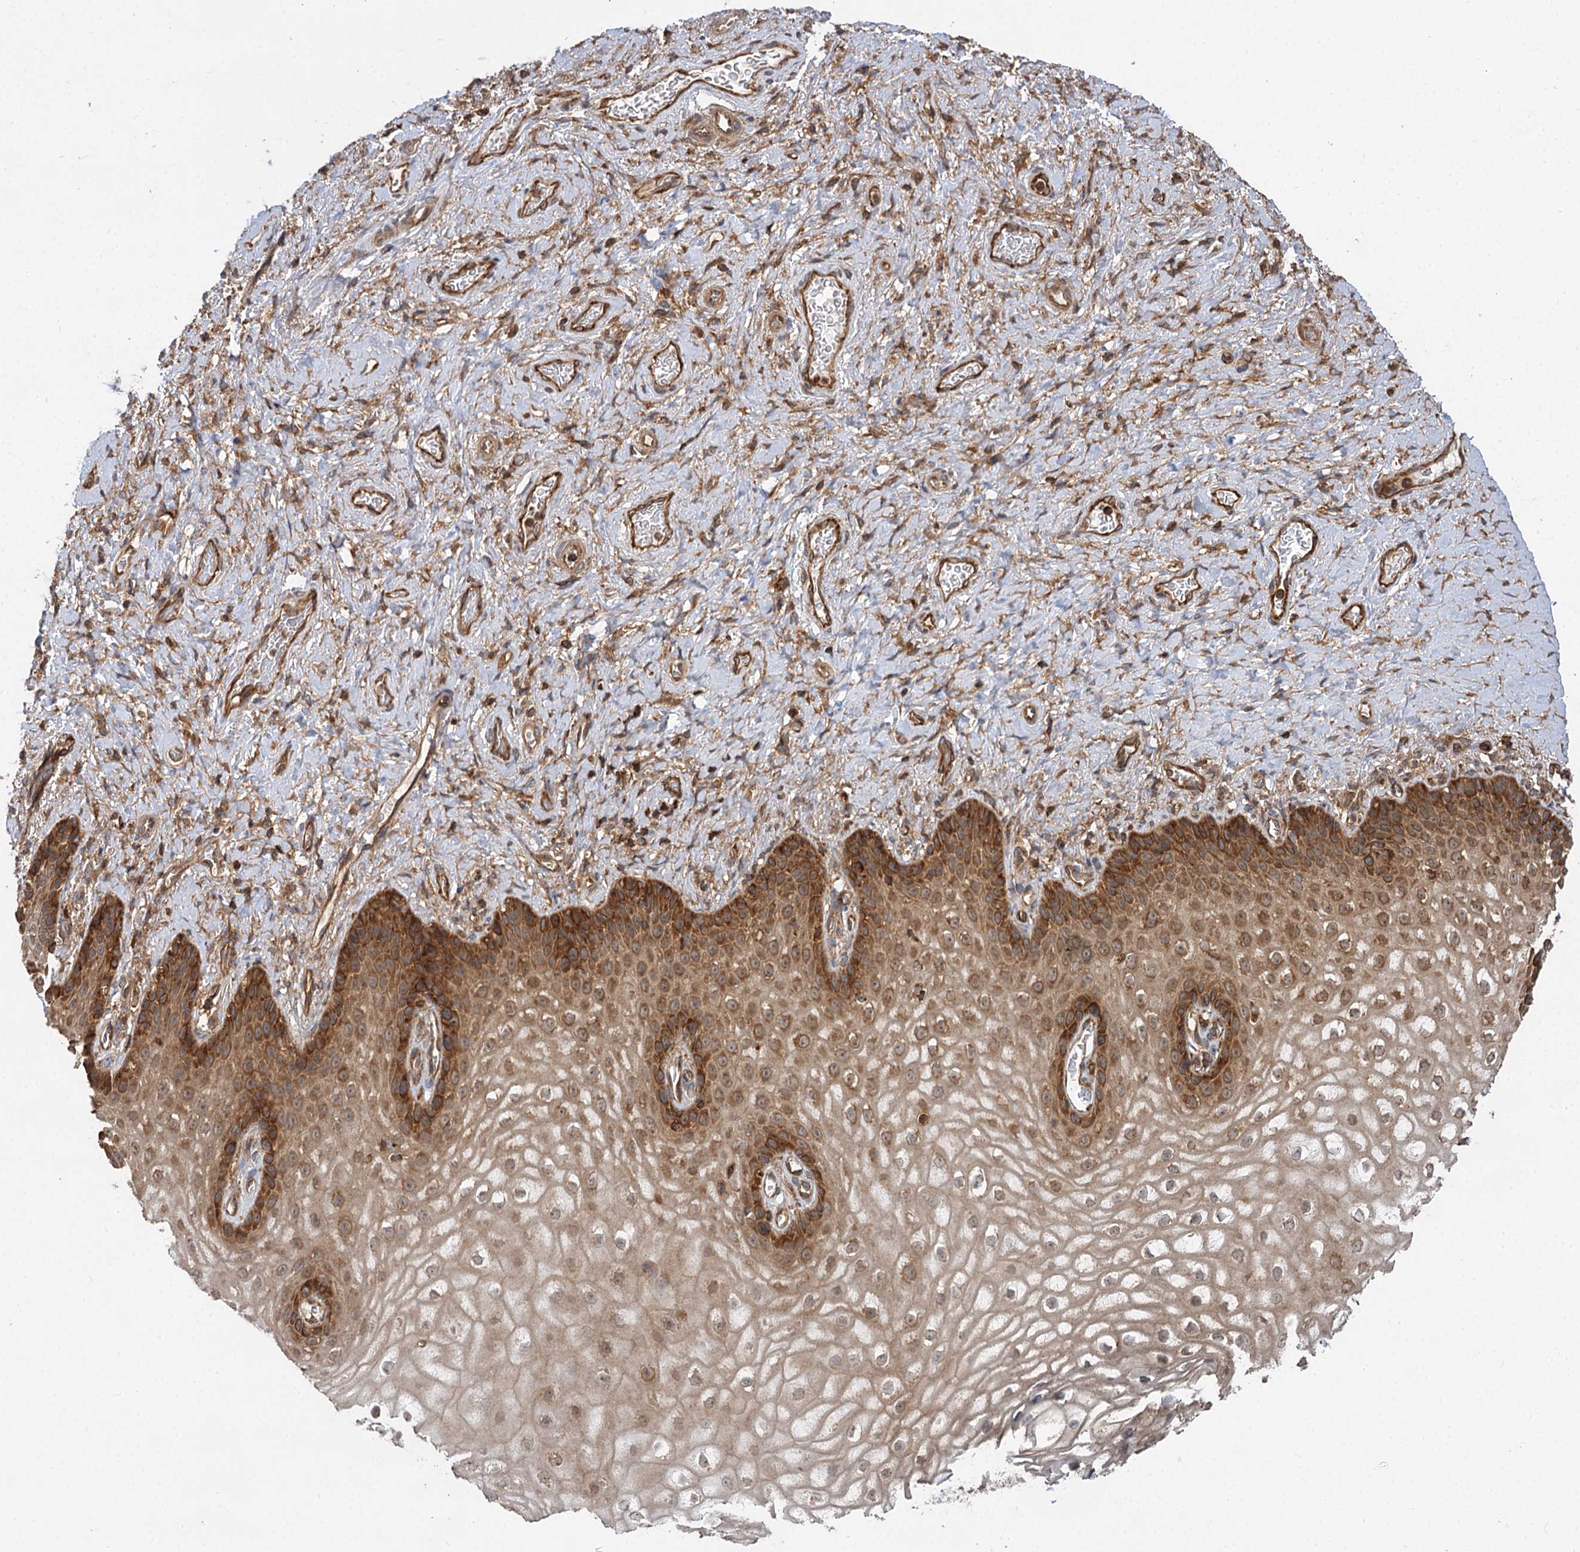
{"staining": {"intensity": "moderate", "quantity": ">75%", "location": "cytoplasmic/membranous"}, "tissue": "vagina", "cell_type": "Squamous epithelial cells", "image_type": "normal", "snomed": [{"axis": "morphology", "description": "Normal tissue, NOS"}, {"axis": "topography", "description": "Vagina"}], "caption": "Protein expression by immunohistochemistry shows moderate cytoplasmic/membranous staining in about >75% of squamous epithelial cells in unremarkable vagina.", "gene": "PACS1", "patient": {"sex": "female", "age": 60}}